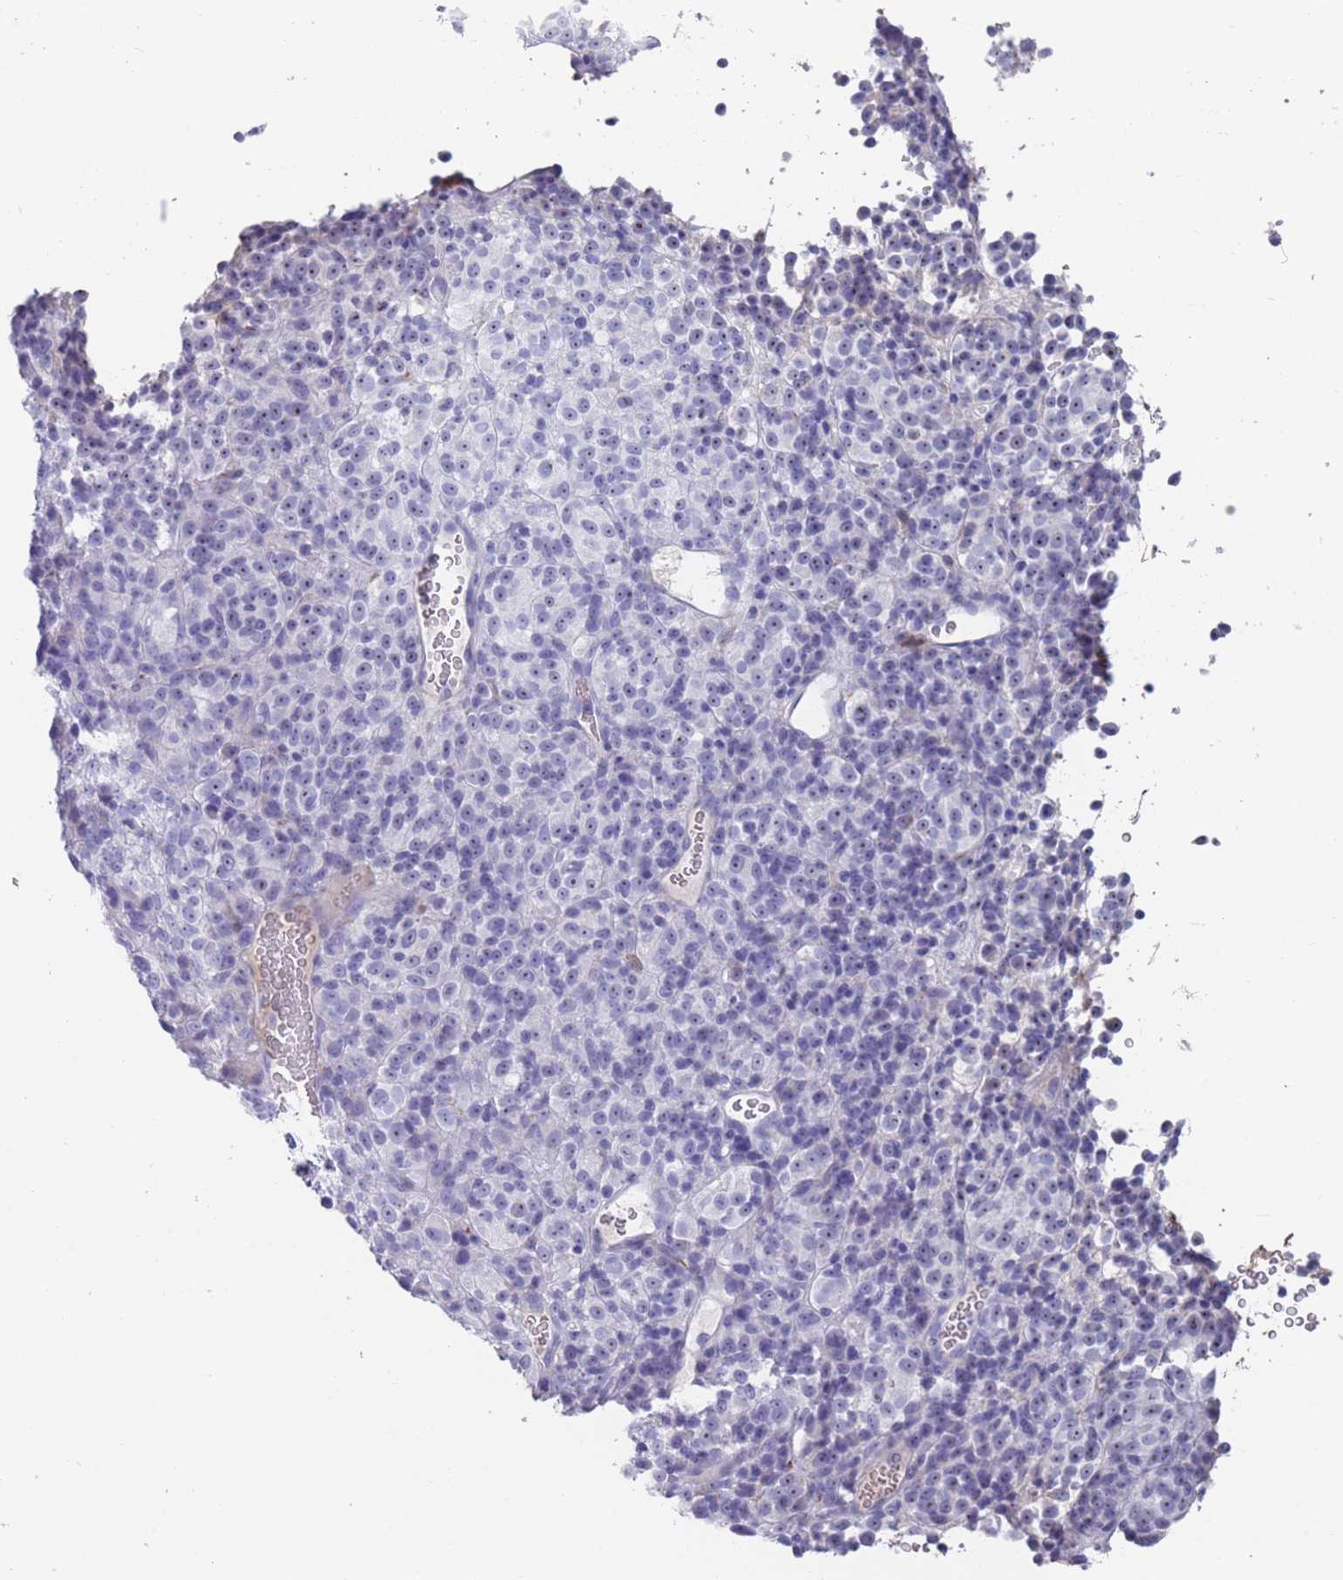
{"staining": {"intensity": "negative", "quantity": "none", "location": "none"}, "tissue": "melanoma", "cell_type": "Tumor cells", "image_type": "cancer", "snomed": [{"axis": "morphology", "description": "Malignant melanoma, Metastatic site"}, {"axis": "topography", "description": "Brain"}], "caption": "High magnification brightfield microscopy of melanoma stained with DAB (3,3'-diaminobenzidine) (brown) and counterstained with hematoxylin (blue): tumor cells show no significant positivity.", "gene": "ST8SIA5", "patient": {"sex": "female", "age": 56}}